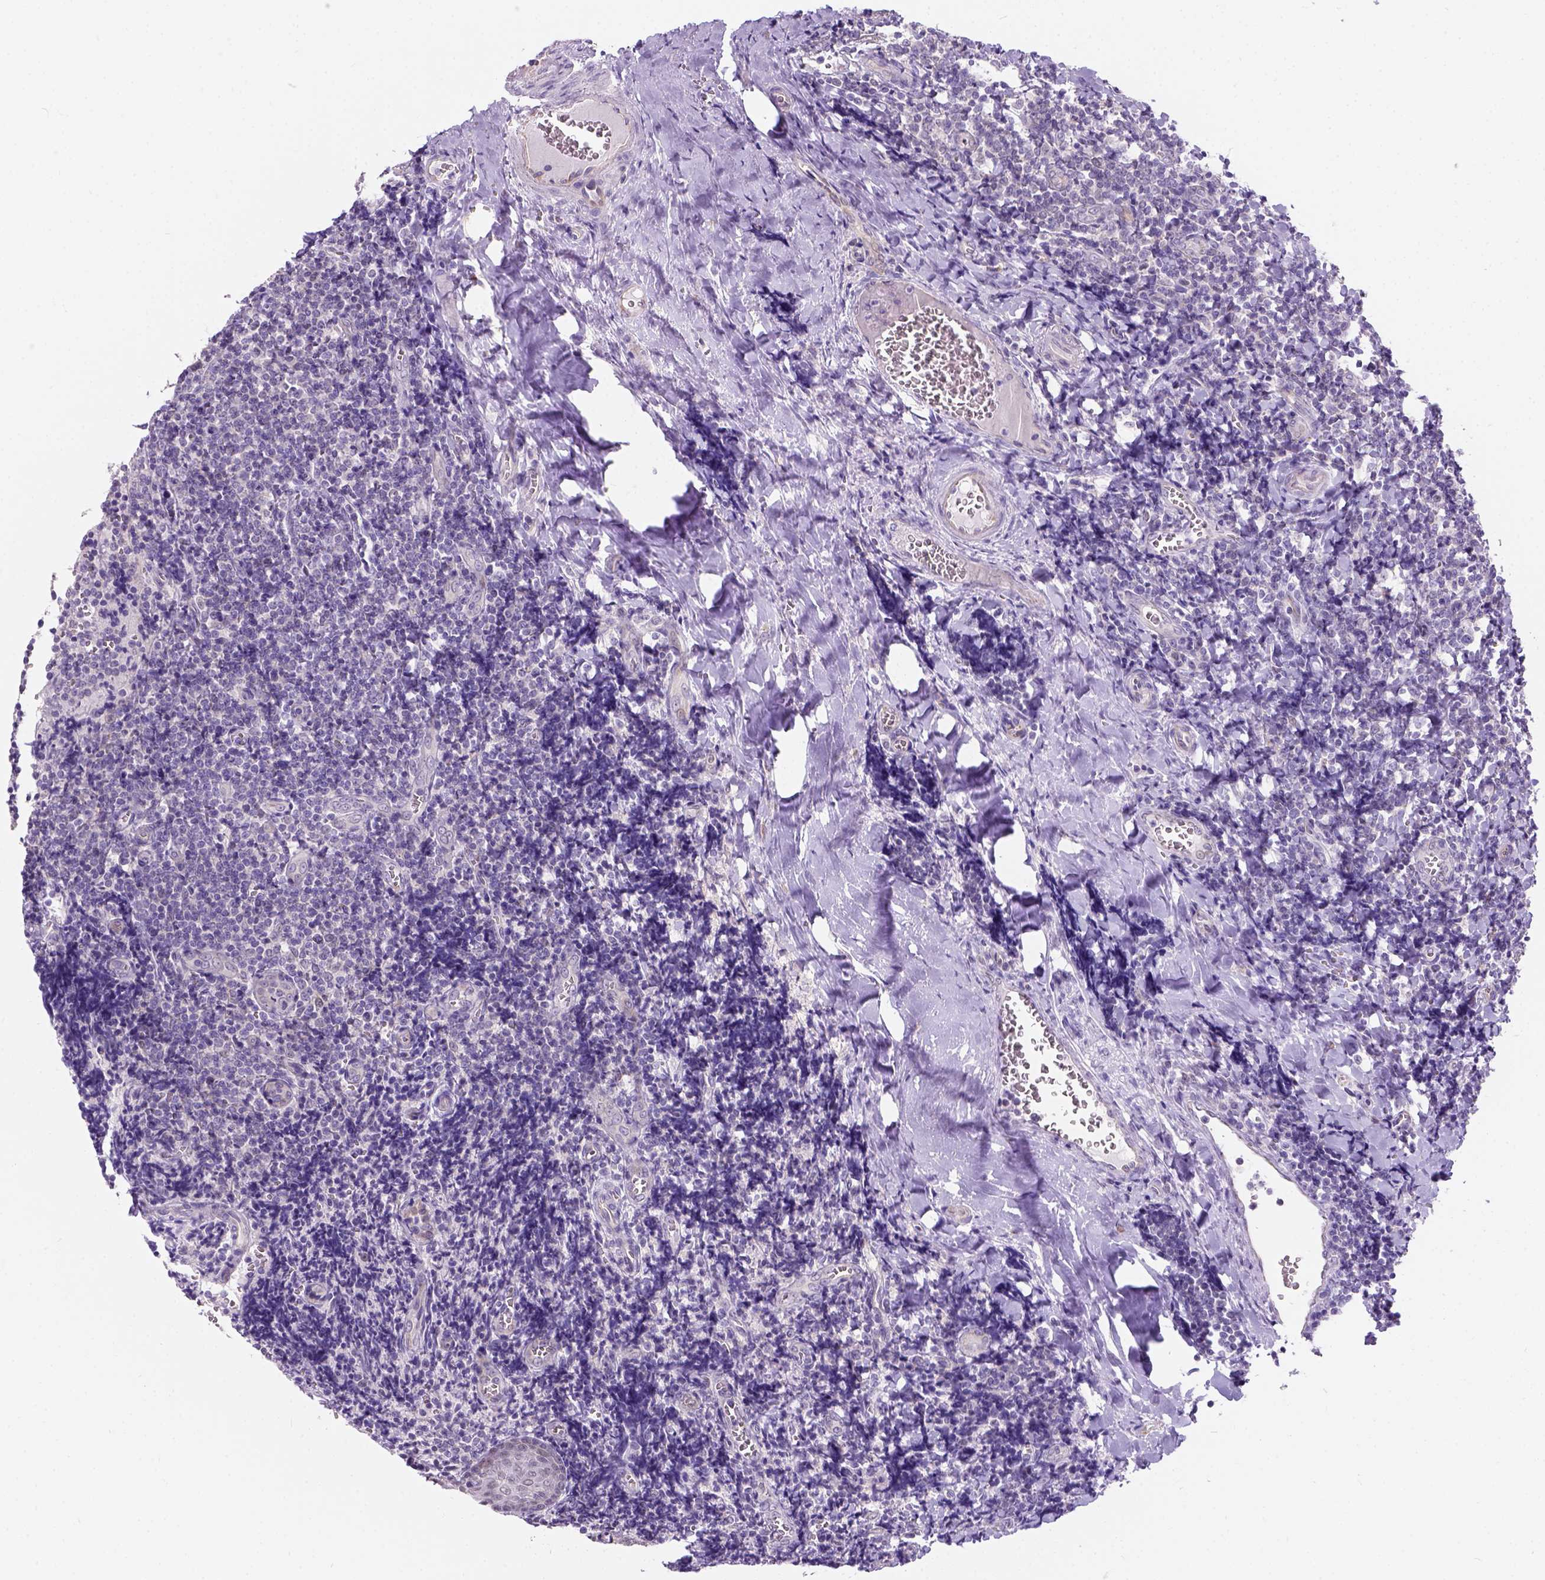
{"staining": {"intensity": "negative", "quantity": "none", "location": "none"}, "tissue": "tonsil", "cell_type": "Germinal center cells", "image_type": "normal", "snomed": [{"axis": "morphology", "description": "Normal tissue, NOS"}, {"axis": "morphology", "description": "Inflammation, NOS"}, {"axis": "topography", "description": "Tonsil"}], "caption": "Human tonsil stained for a protein using immunohistochemistry (IHC) demonstrates no positivity in germinal center cells.", "gene": "C20orf144", "patient": {"sex": "female", "age": 31}}